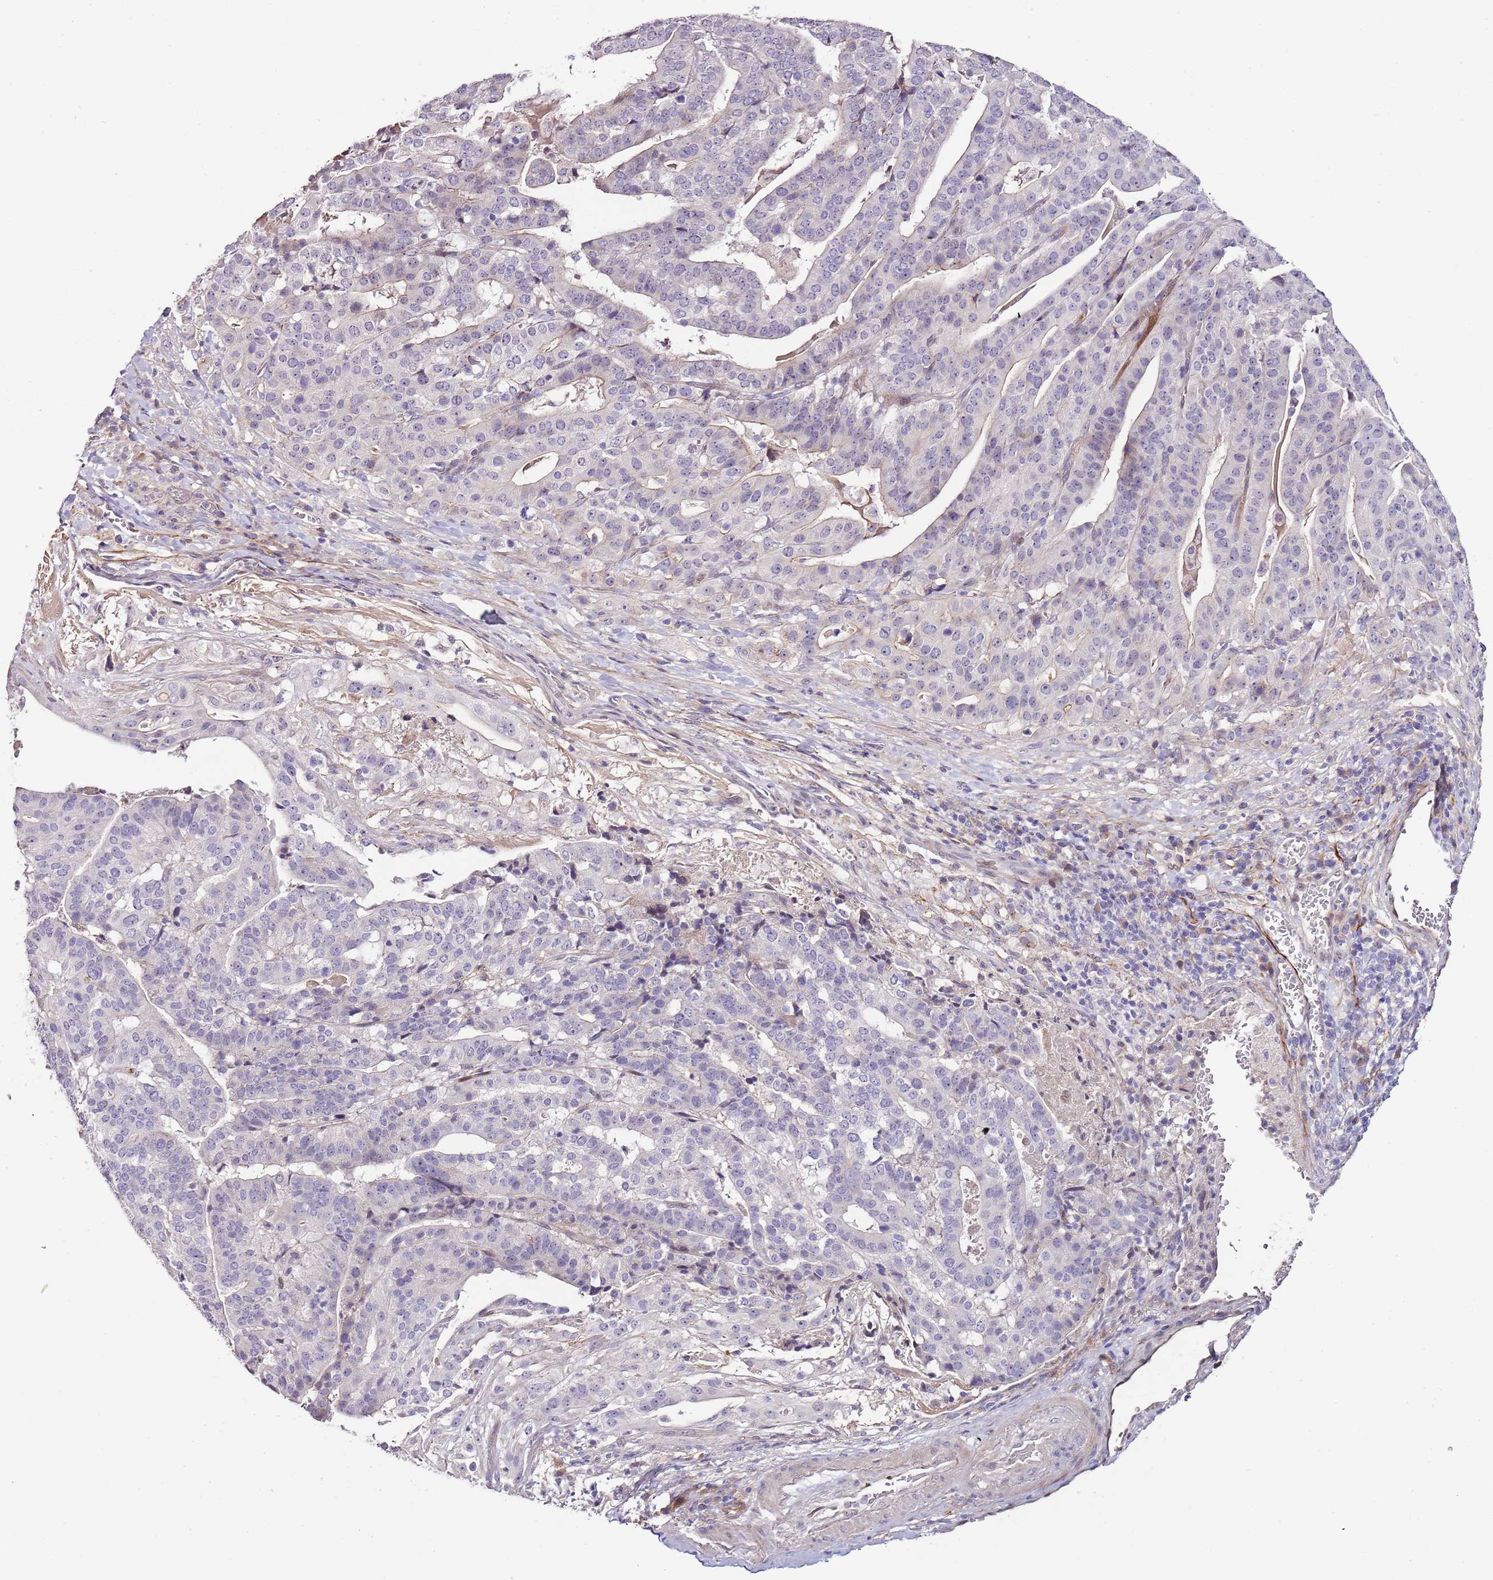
{"staining": {"intensity": "weak", "quantity": "25%-75%", "location": "cytoplasmic/membranous"}, "tissue": "stomach cancer", "cell_type": "Tumor cells", "image_type": "cancer", "snomed": [{"axis": "morphology", "description": "Adenocarcinoma, NOS"}, {"axis": "topography", "description": "Stomach"}], "caption": "A brown stain labels weak cytoplasmic/membranous expression of a protein in stomach cancer tumor cells. Immunohistochemistry stains the protein in brown and the nuclei are stained blue.", "gene": "NKX2-3", "patient": {"sex": "male", "age": 48}}